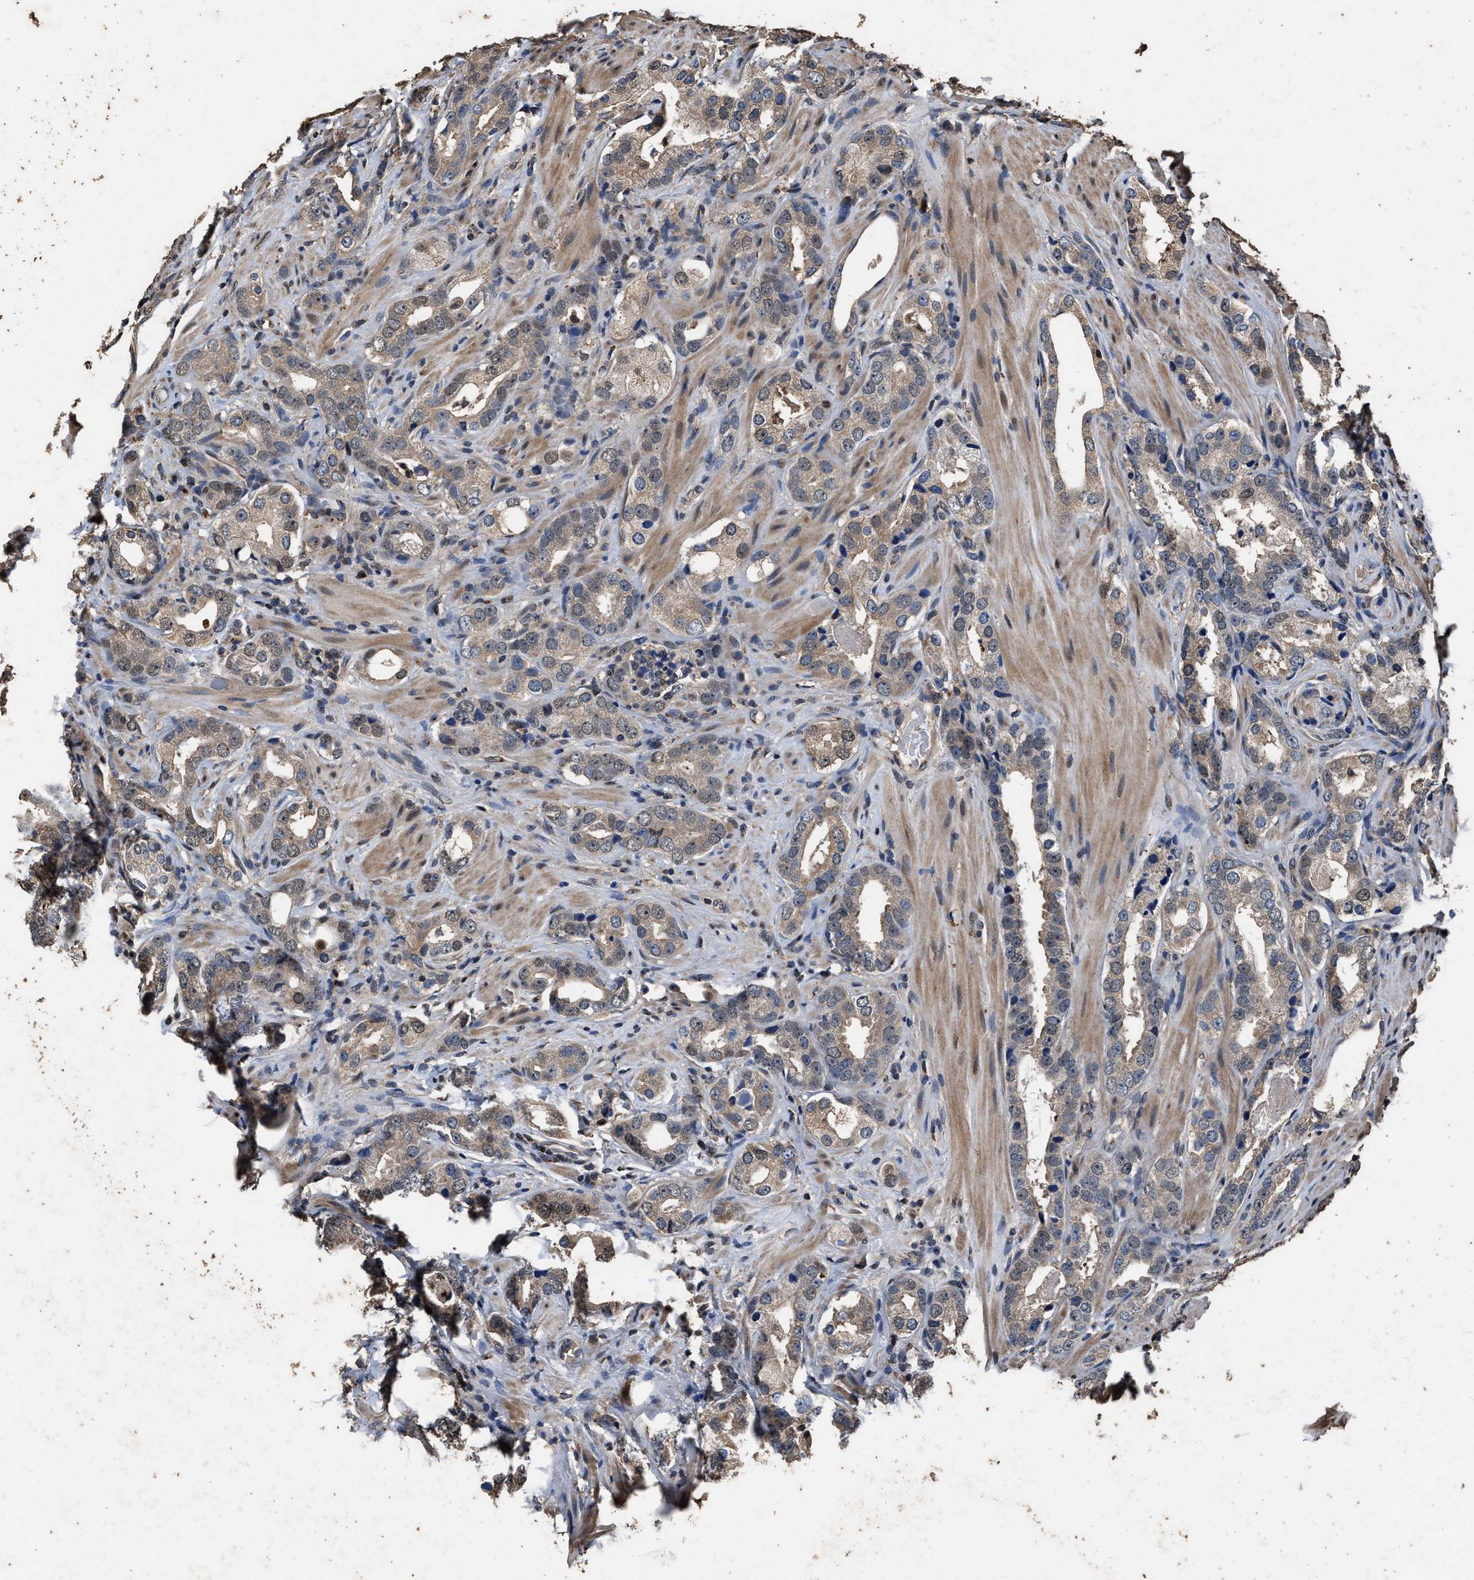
{"staining": {"intensity": "weak", "quantity": "25%-75%", "location": "cytoplasmic/membranous,nuclear"}, "tissue": "prostate cancer", "cell_type": "Tumor cells", "image_type": "cancer", "snomed": [{"axis": "morphology", "description": "Adenocarcinoma, High grade"}, {"axis": "topography", "description": "Prostate"}], "caption": "This is a micrograph of IHC staining of prostate cancer (high-grade adenocarcinoma), which shows weak staining in the cytoplasmic/membranous and nuclear of tumor cells.", "gene": "TPST2", "patient": {"sex": "male", "age": 63}}